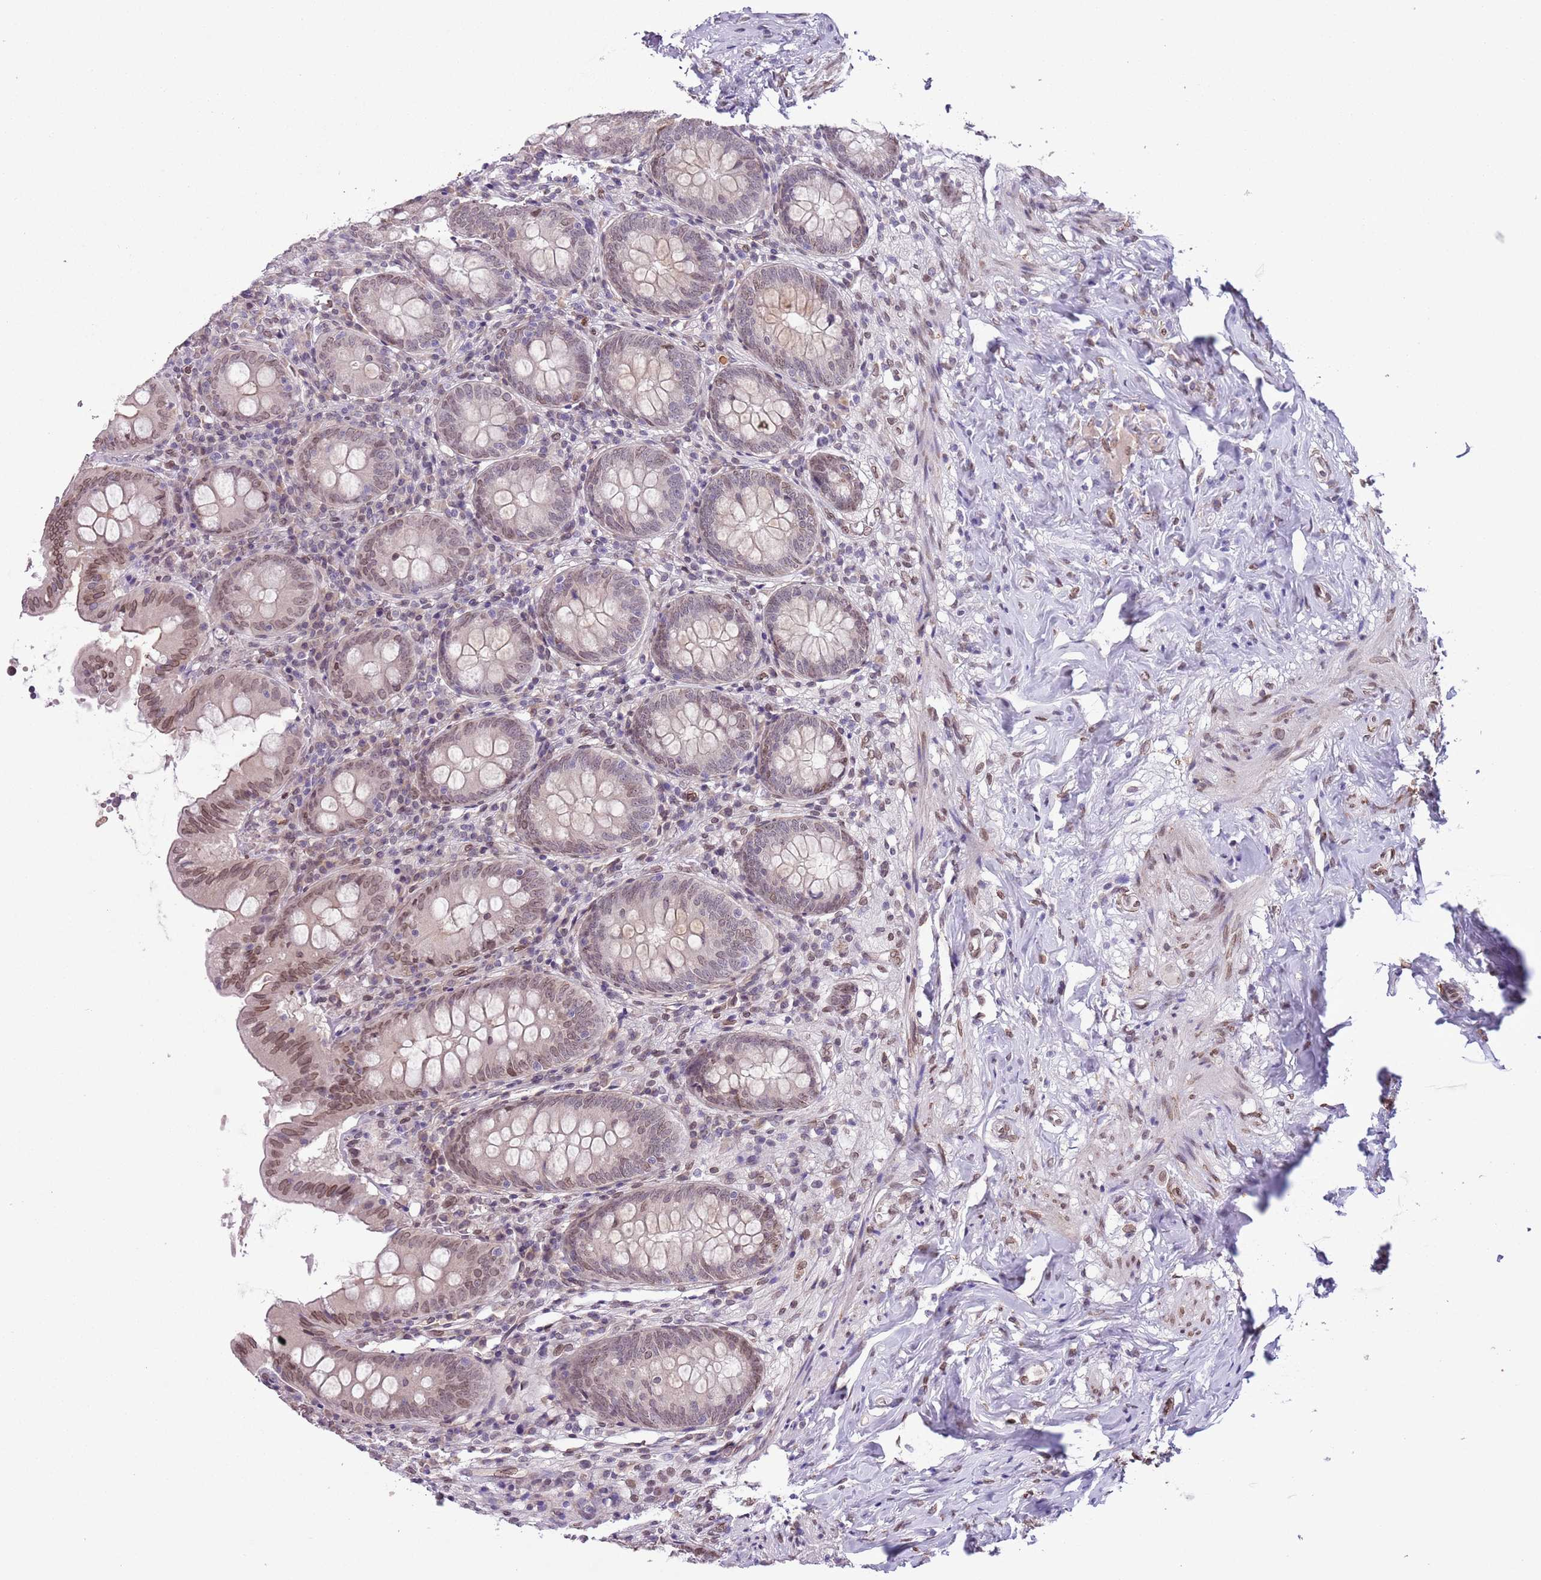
{"staining": {"intensity": "moderate", "quantity": ">75%", "location": "cytoplasmic/membranous,nuclear"}, "tissue": "appendix", "cell_type": "Glandular cells", "image_type": "normal", "snomed": [{"axis": "morphology", "description": "Normal tissue, NOS"}, {"axis": "topography", "description": "Appendix"}], "caption": "Immunohistochemistry (IHC) of normal appendix exhibits medium levels of moderate cytoplasmic/membranous,nuclear expression in about >75% of glandular cells.", "gene": "ZGLP1", "patient": {"sex": "female", "age": 54}}